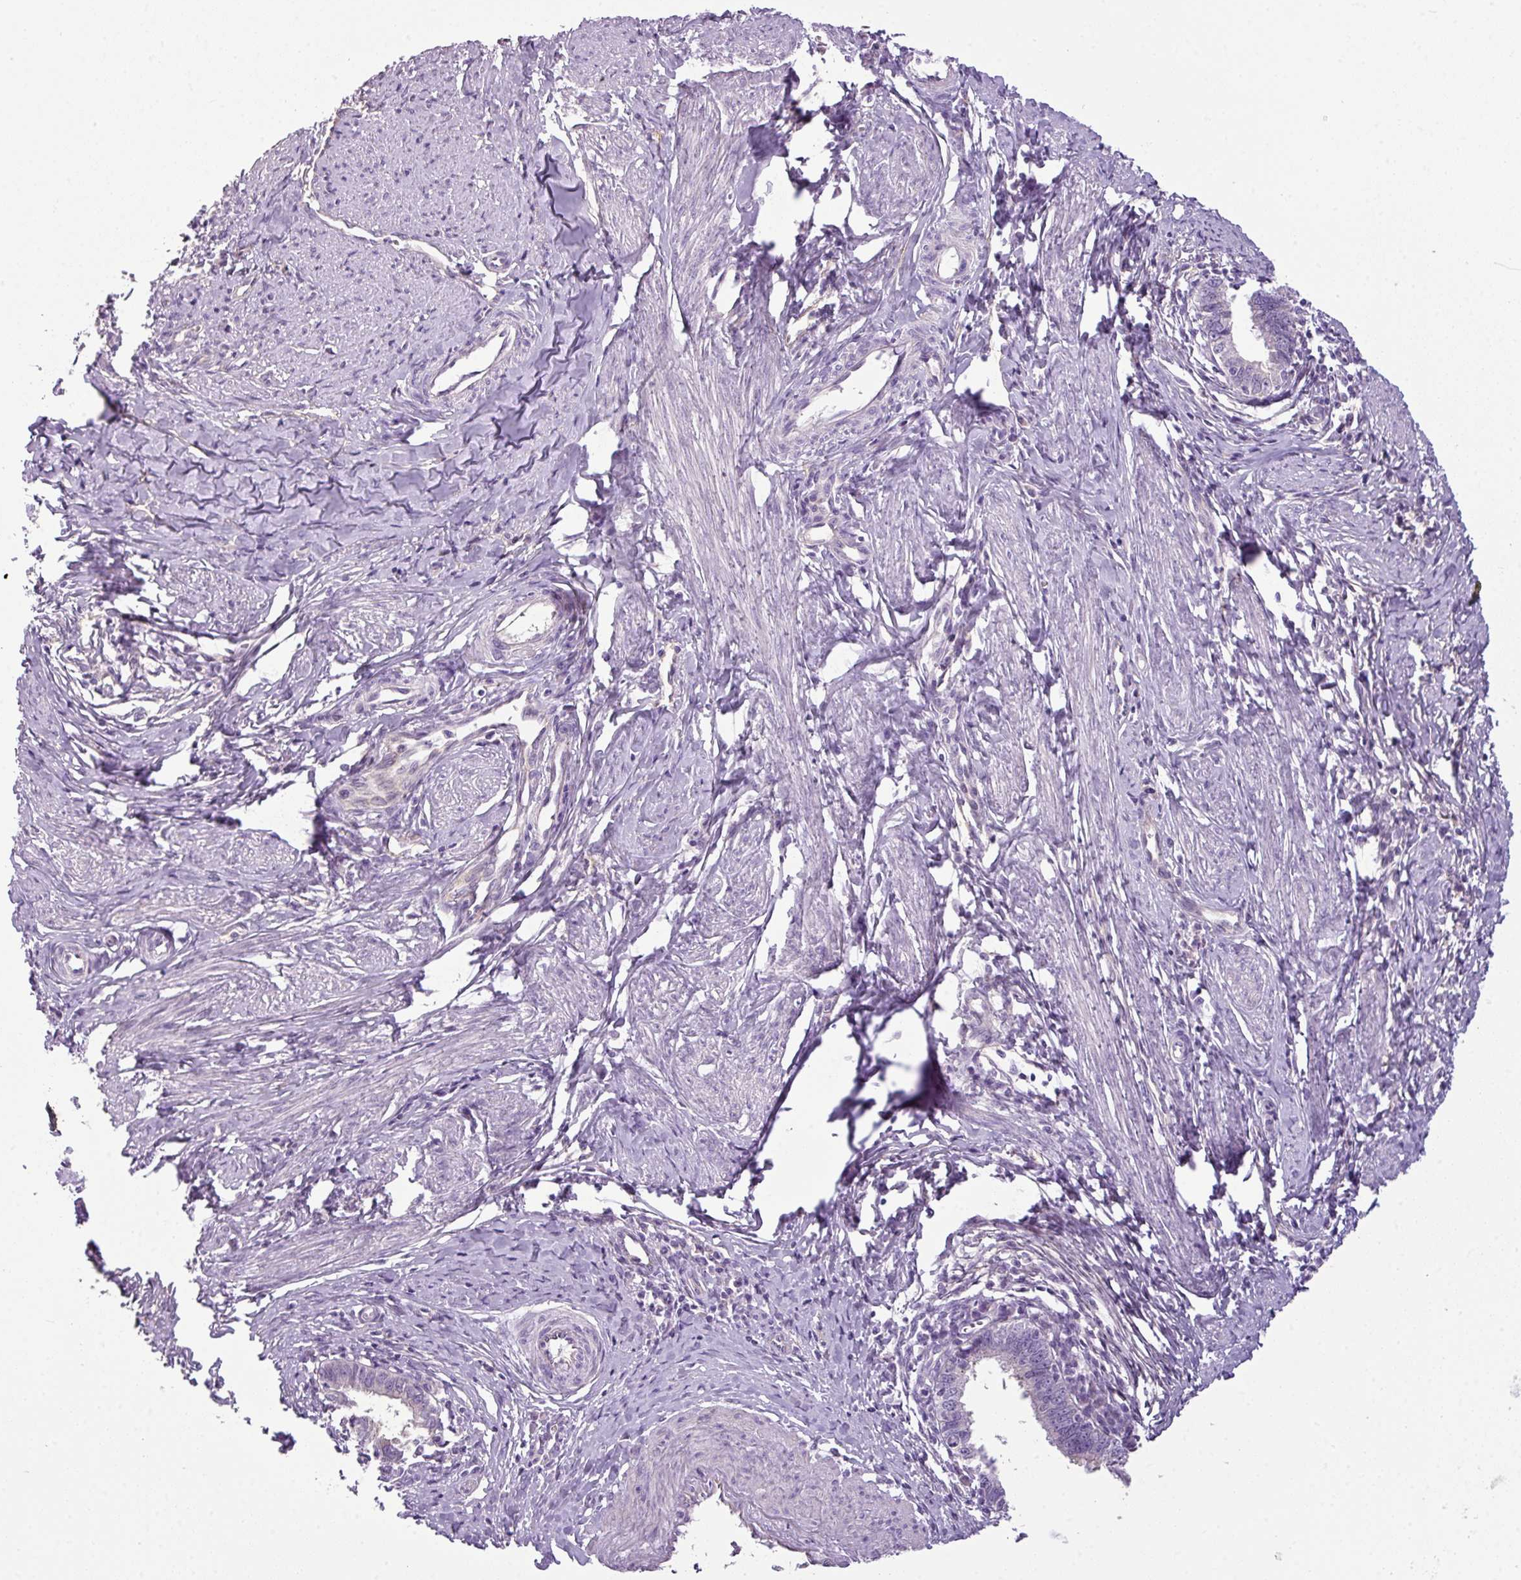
{"staining": {"intensity": "negative", "quantity": "none", "location": "none"}, "tissue": "cervical cancer", "cell_type": "Tumor cells", "image_type": "cancer", "snomed": [{"axis": "morphology", "description": "Adenocarcinoma, NOS"}, {"axis": "topography", "description": "Cervix"}], "caption": "DAB immunohistochemical staining of adenocarcinoma (cervical) displays no significant staining in tumor cells.", "gene": "TMEM178B", "patient": {"sex": "female", "age": 36}}